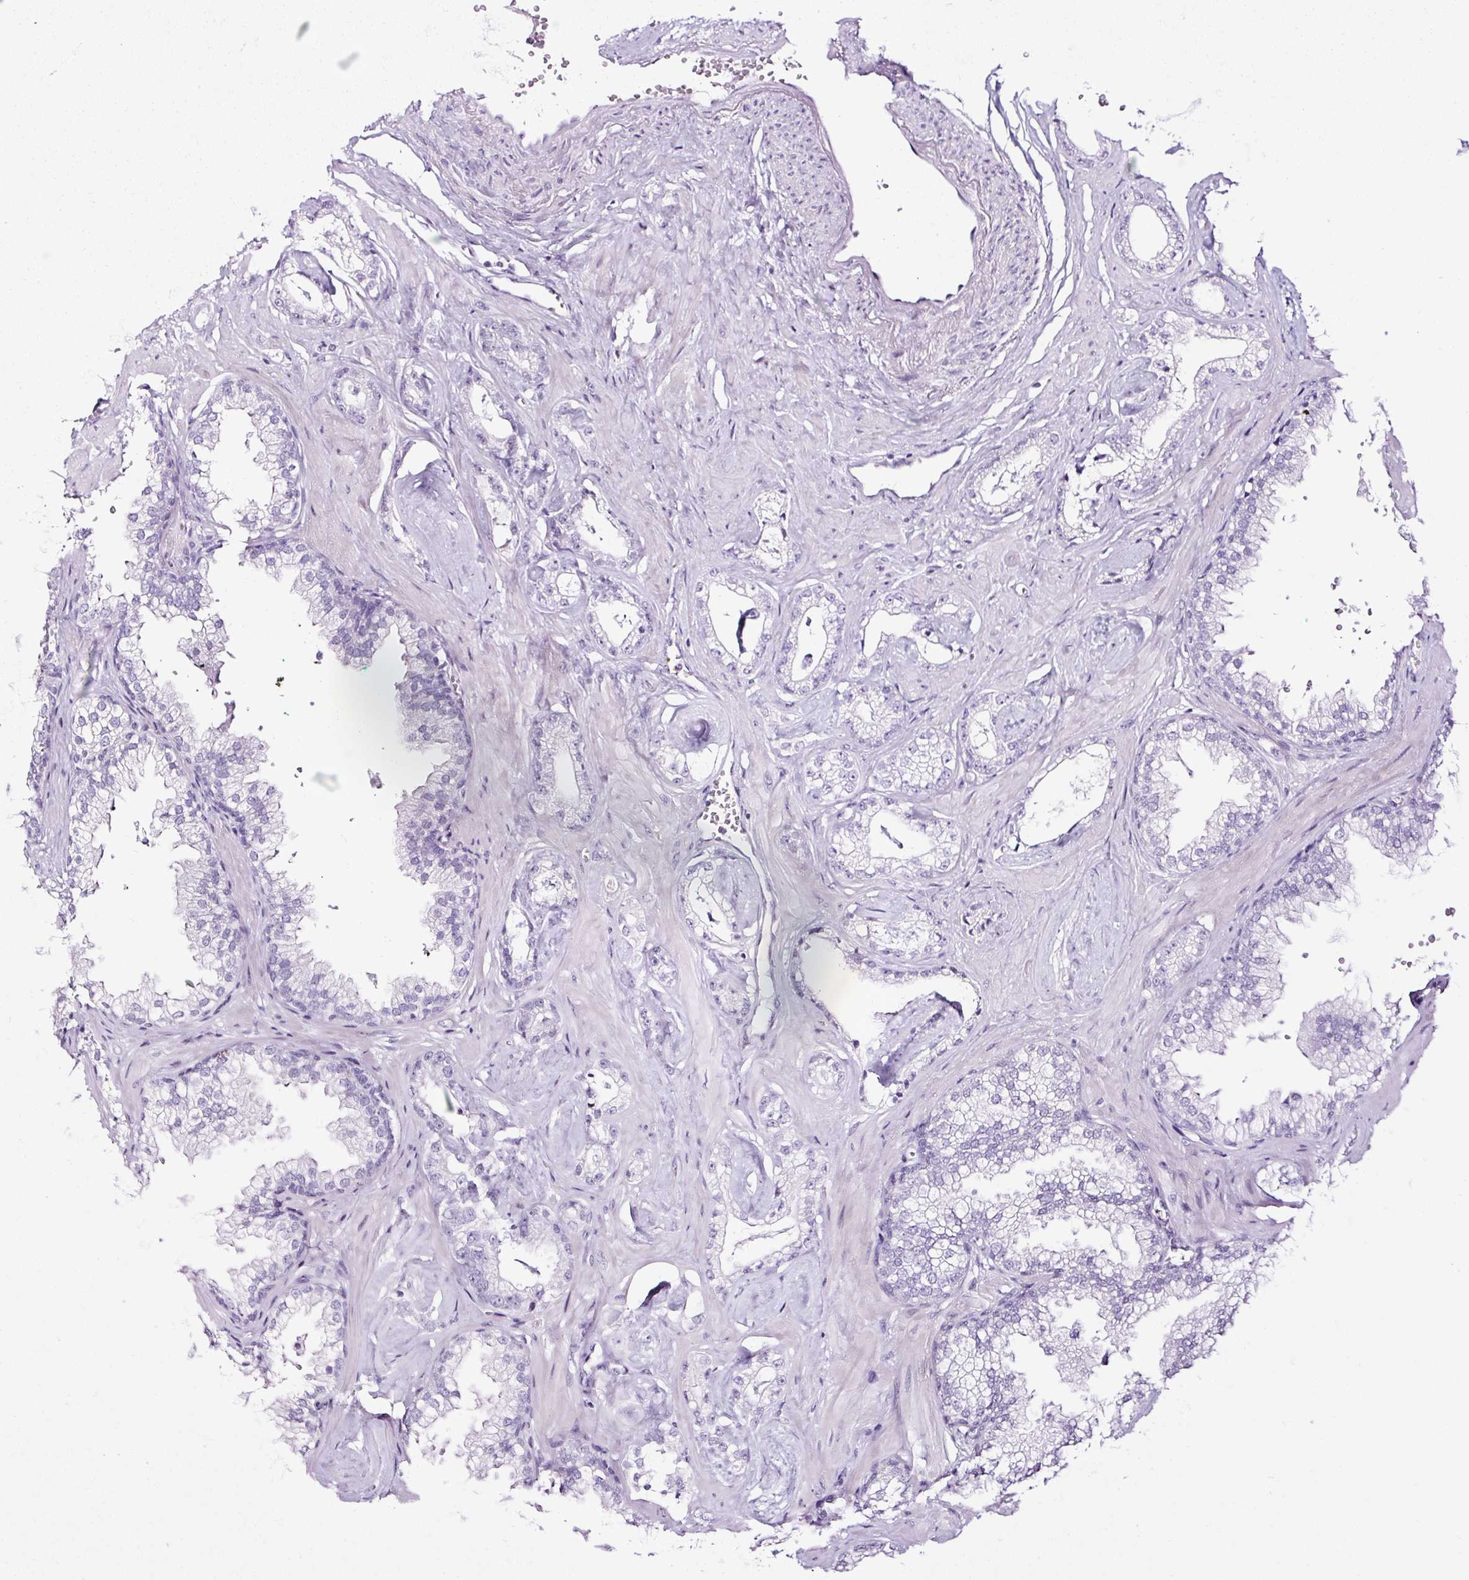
{"staining": {"intensity": "negative", "quantity": "none", "location": "none"}, "tissue": "prostate cancer", "cell_type": "Tumor cells", "image_type": "cancer", "snomed": [{"axis": "morphology", "description": "Adenocarcinoma, Low grade"}, {"axis": "topography", "description": "Prostate"}], "caption": "A photomicrograph of human prostate cancer (low-grade adenocarcinoma) is negative for staining in tumor cells.", "gene": "NPHS2", "patient": {"sex": "male", "age": 60}}